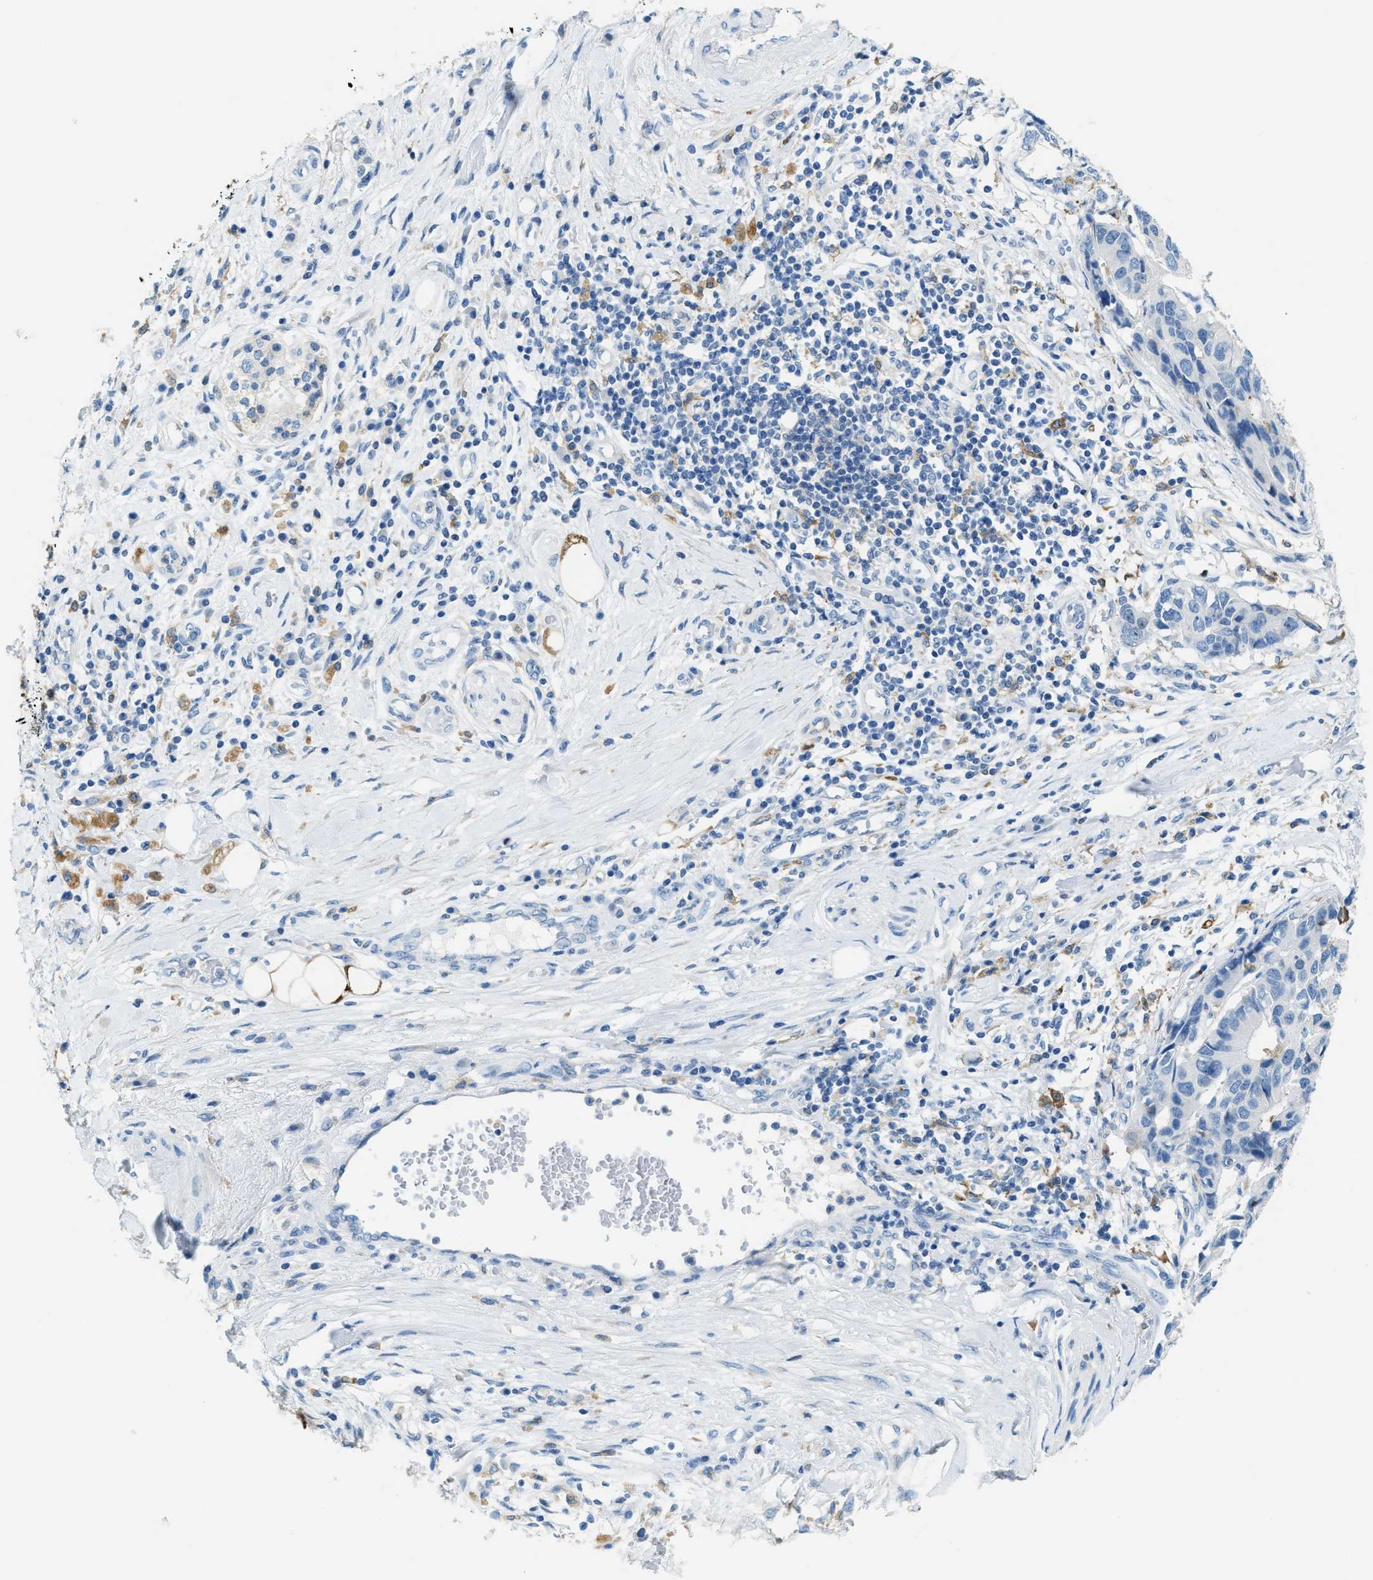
{"staining": {"intensity": "negative", "quantity": "none", "location": "none"}, "tissue": "pancreatic cancer", "cell_type": "Tumor cells", "image_type": "cancer", "snomed": [{"axis": "morphology", "description": "Adenocarcinoma, NOS"}, {"axis": "topography", "description": "Pancreas"}], "caption": "Tumor cells show no significant positivity in pancreatic cancer (adenocarcinoma).", "gene": "MATCAP2", "patient": {"sex": "female", "age": 56}}